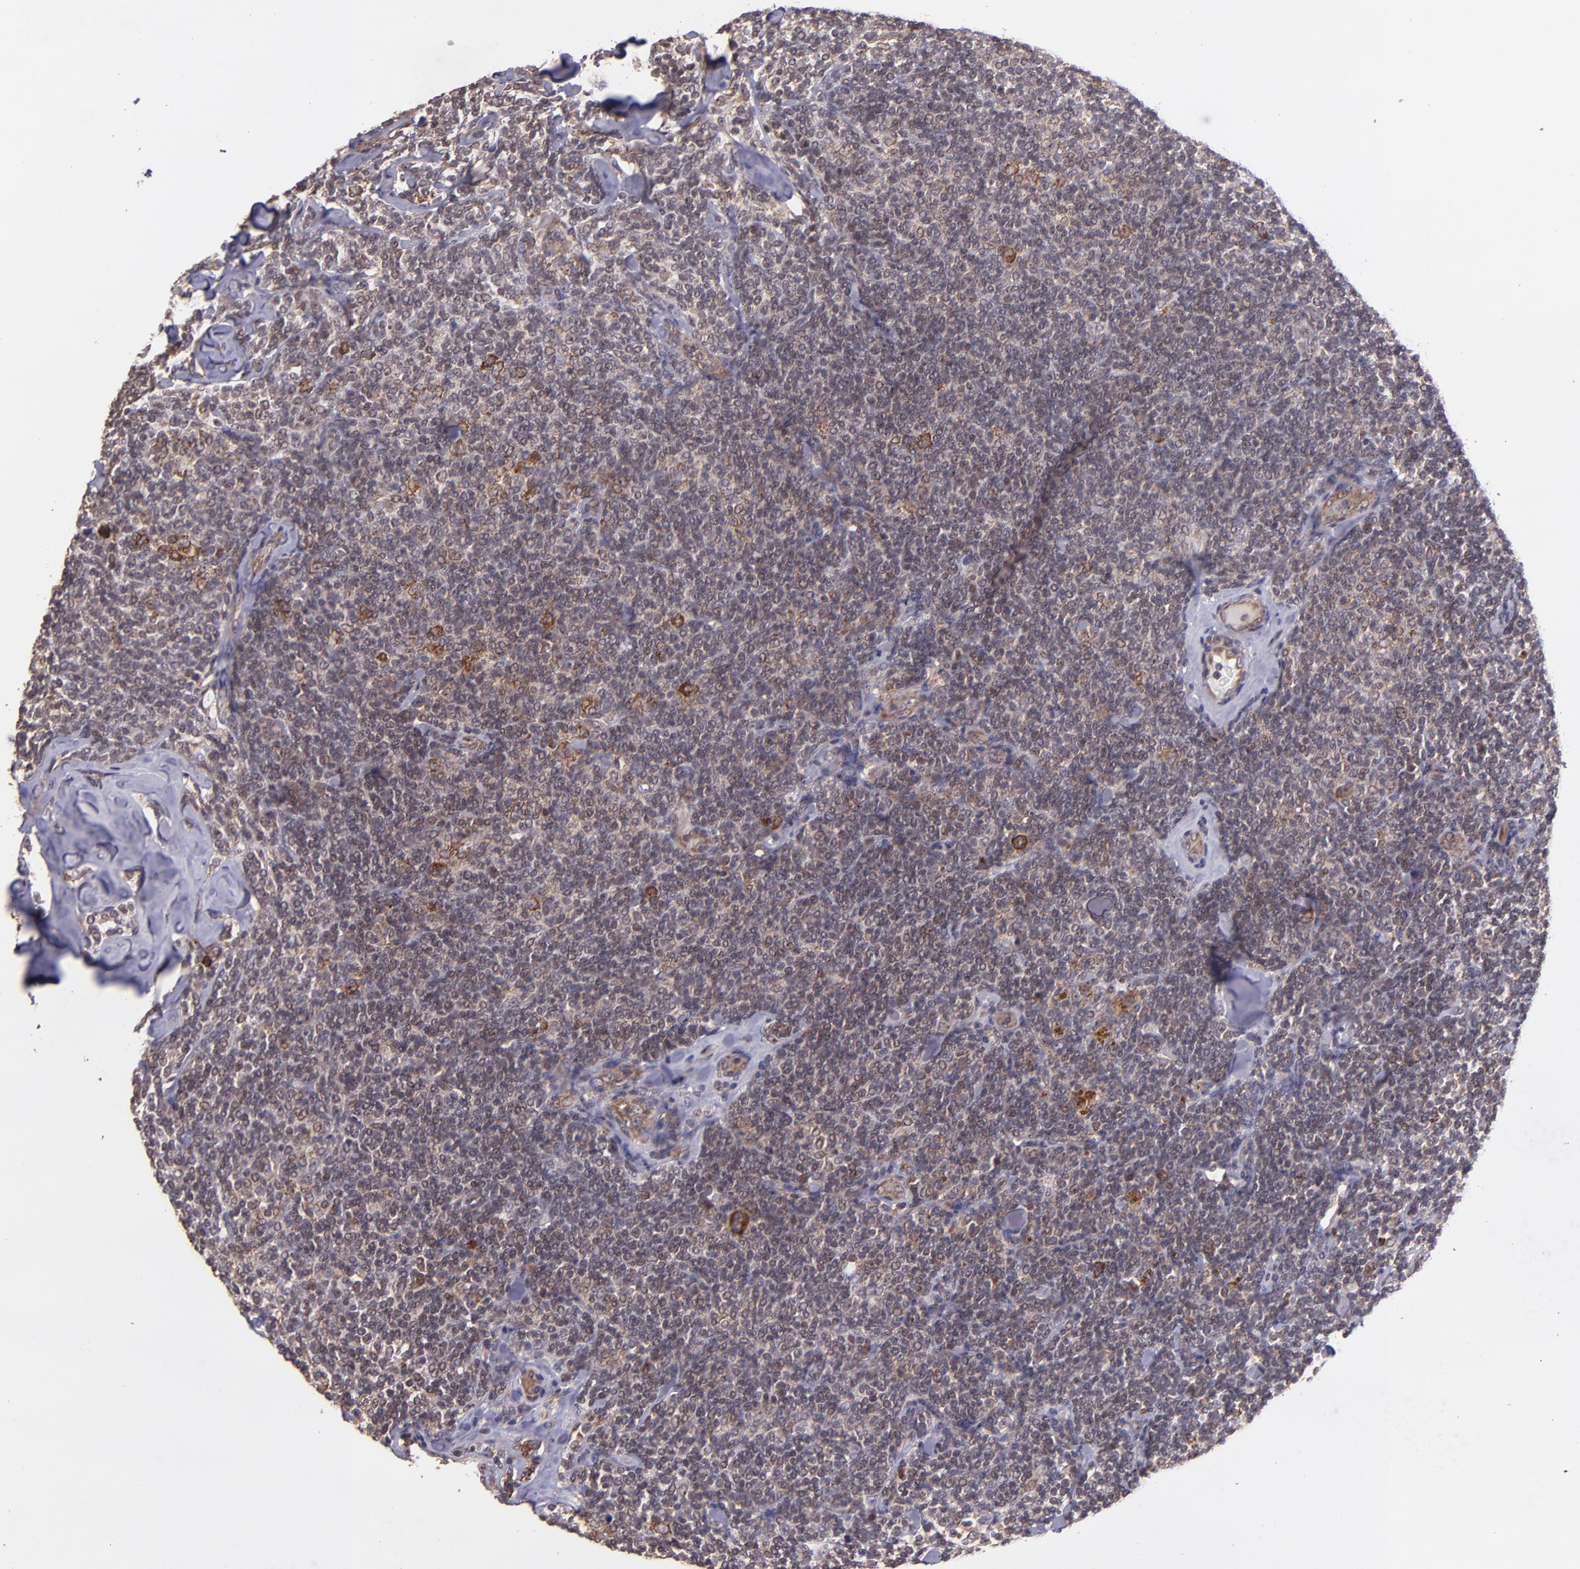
{"staining": {"intensity": "moderate", "quantity": ">75%", "location": "cytoplasmic/membranous"}, "tissue": "lymphoma", "cell_type": "Tumor cells", "image_type": "cancer", "snomed": [{"axis": "morphology", "description": "Malignant lymphoma, non-Hodgkin's type, Low grade"}, {"axis": "topography", "description": "Lymph node"}], "caption": "Protein staining shows moderate cytoplasmic/membranous staining in about >75% of tumor cells in malignant lymphoma, non-Hodgkin's type (low-grade).", "gene": "USP51", "patient": {"sex": "female", "age": 56}}